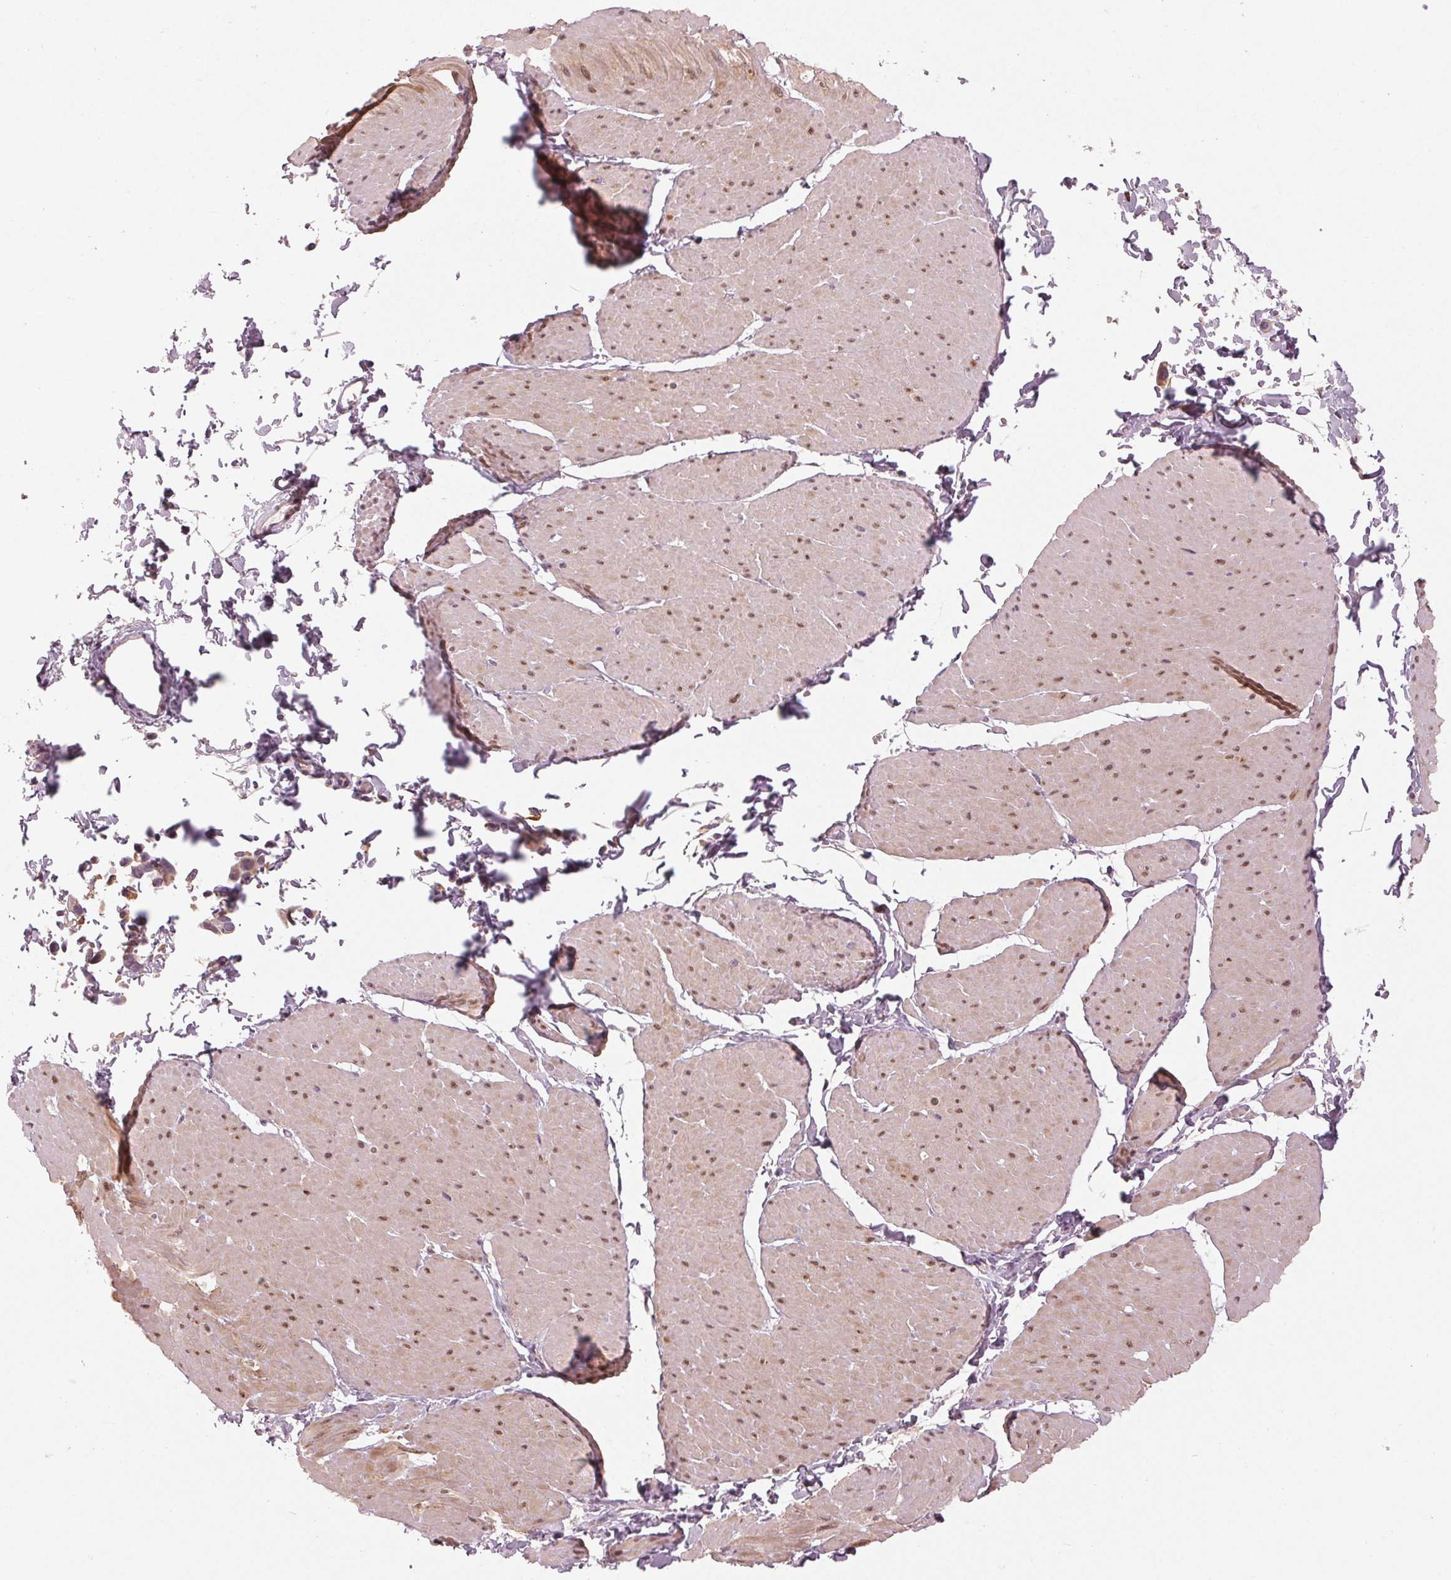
{"staining": {"intensity": "negative", "quantity": "none", "location": "none"}, "tissue": "adipose tissue", "cell_type": "Adipocytes", "image_type": "normal", "snomed": [{"axis": "morphology", "description": "Normal tissue, NOS"}, {"axis": "topography", "description": "Smooth muscle"}, {"axis": "topography", "description": "Peripheral nerve tissue"}], "caption": "The histopathology image demonstrates no significant expression in adipocytes of adipose tissue.", "gene": "ZNF605", "patient": {"sex": "male", "age": 58}}